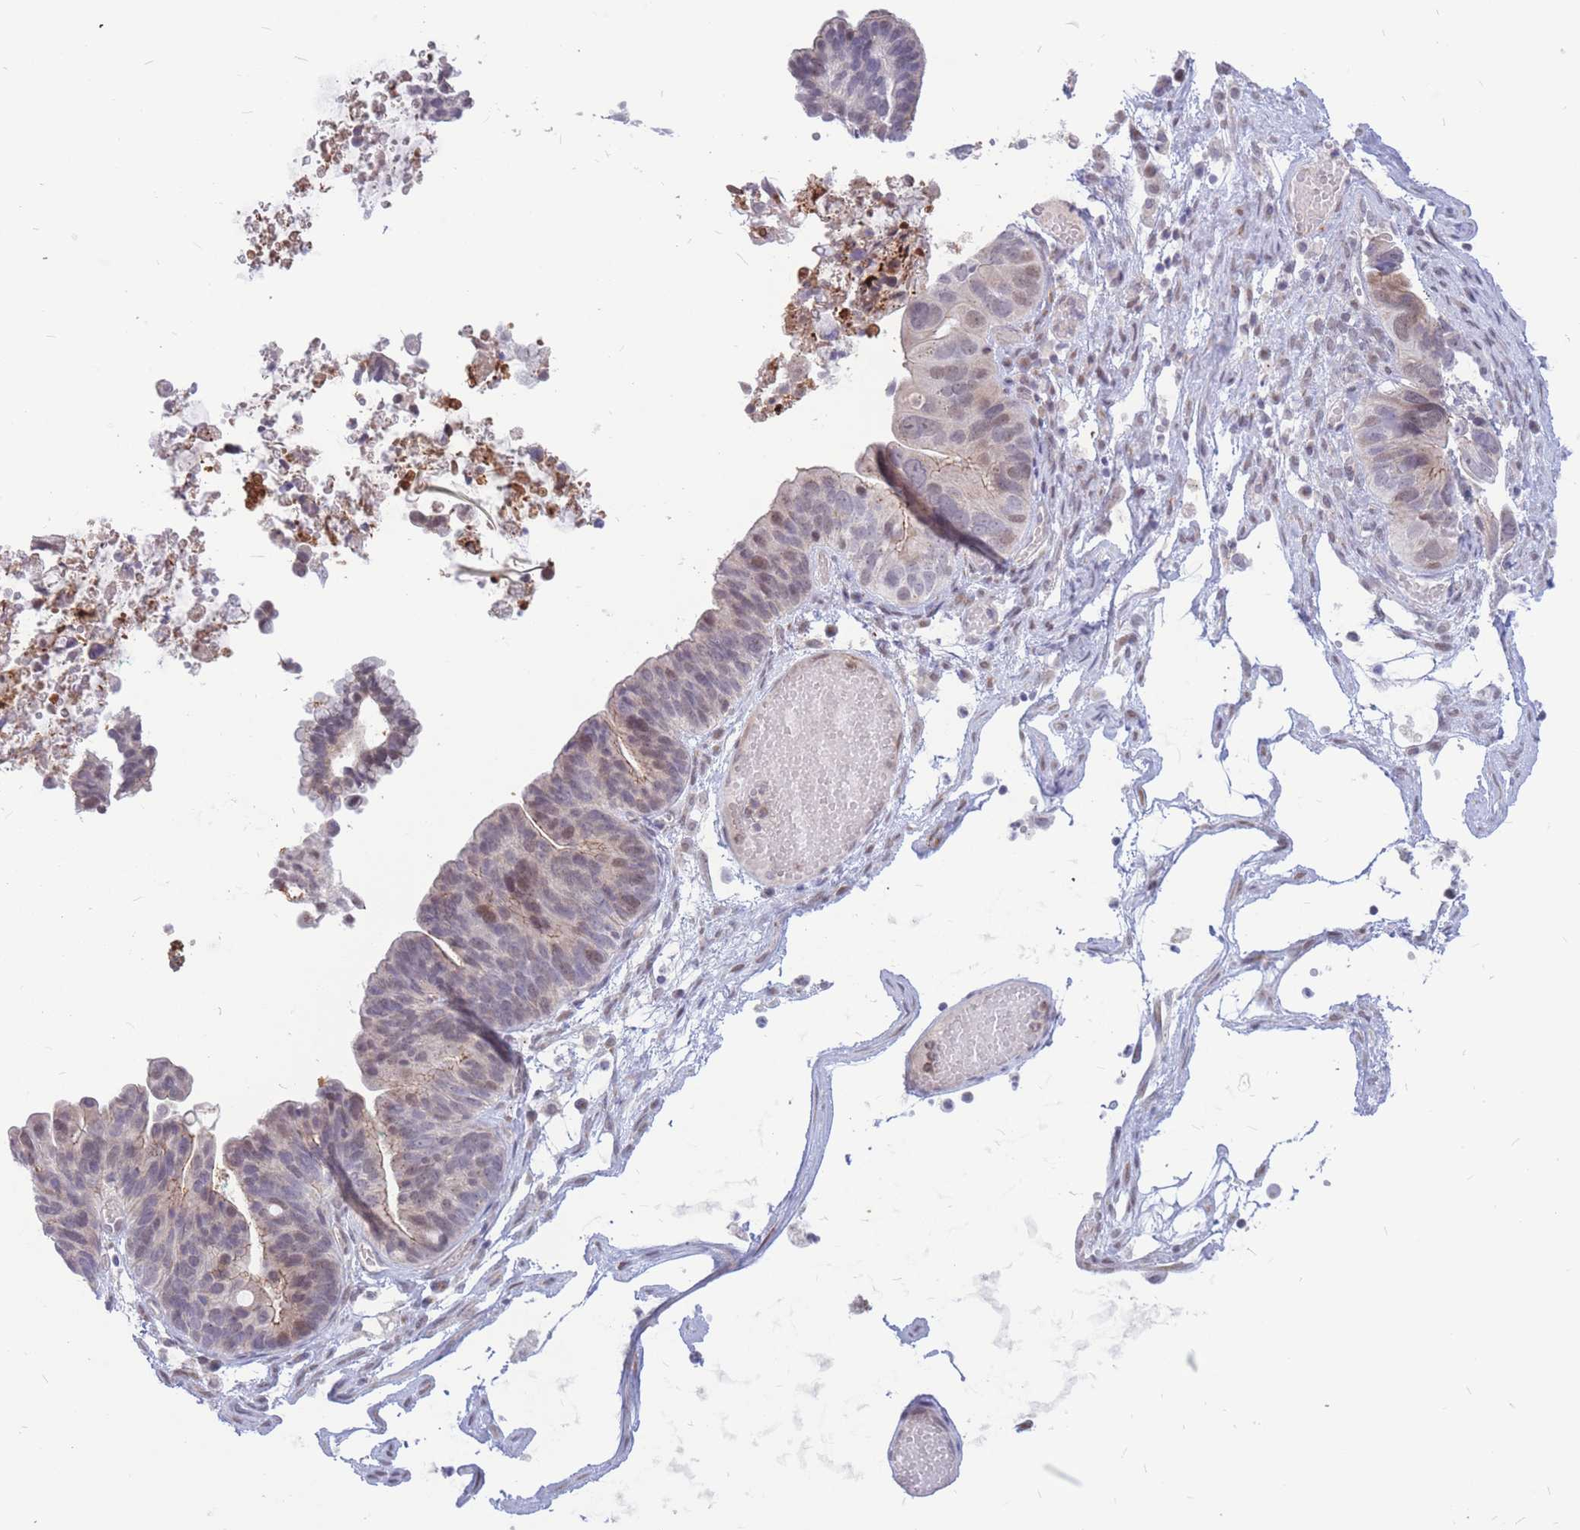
{"staining": {"intensity": "weak", "quantity": "<25%", "location": "nuclear"}, "tissue": "ovarian cancer", "cell_type": "Tumor cells", "image_type": "cancer", "snomed": [{"axis": "morphology", "description": "Cystadenocarcinoma, serous, NOS"}, {"axis": "topography", "description": "Ovary"}], "caption": "This is an IHC micrograph of ovarian serous cystadenocarcinoma. There is no expression in tumor cells.", "gene": "ADD2", "patient": {"sex": "female", "age": 56}}